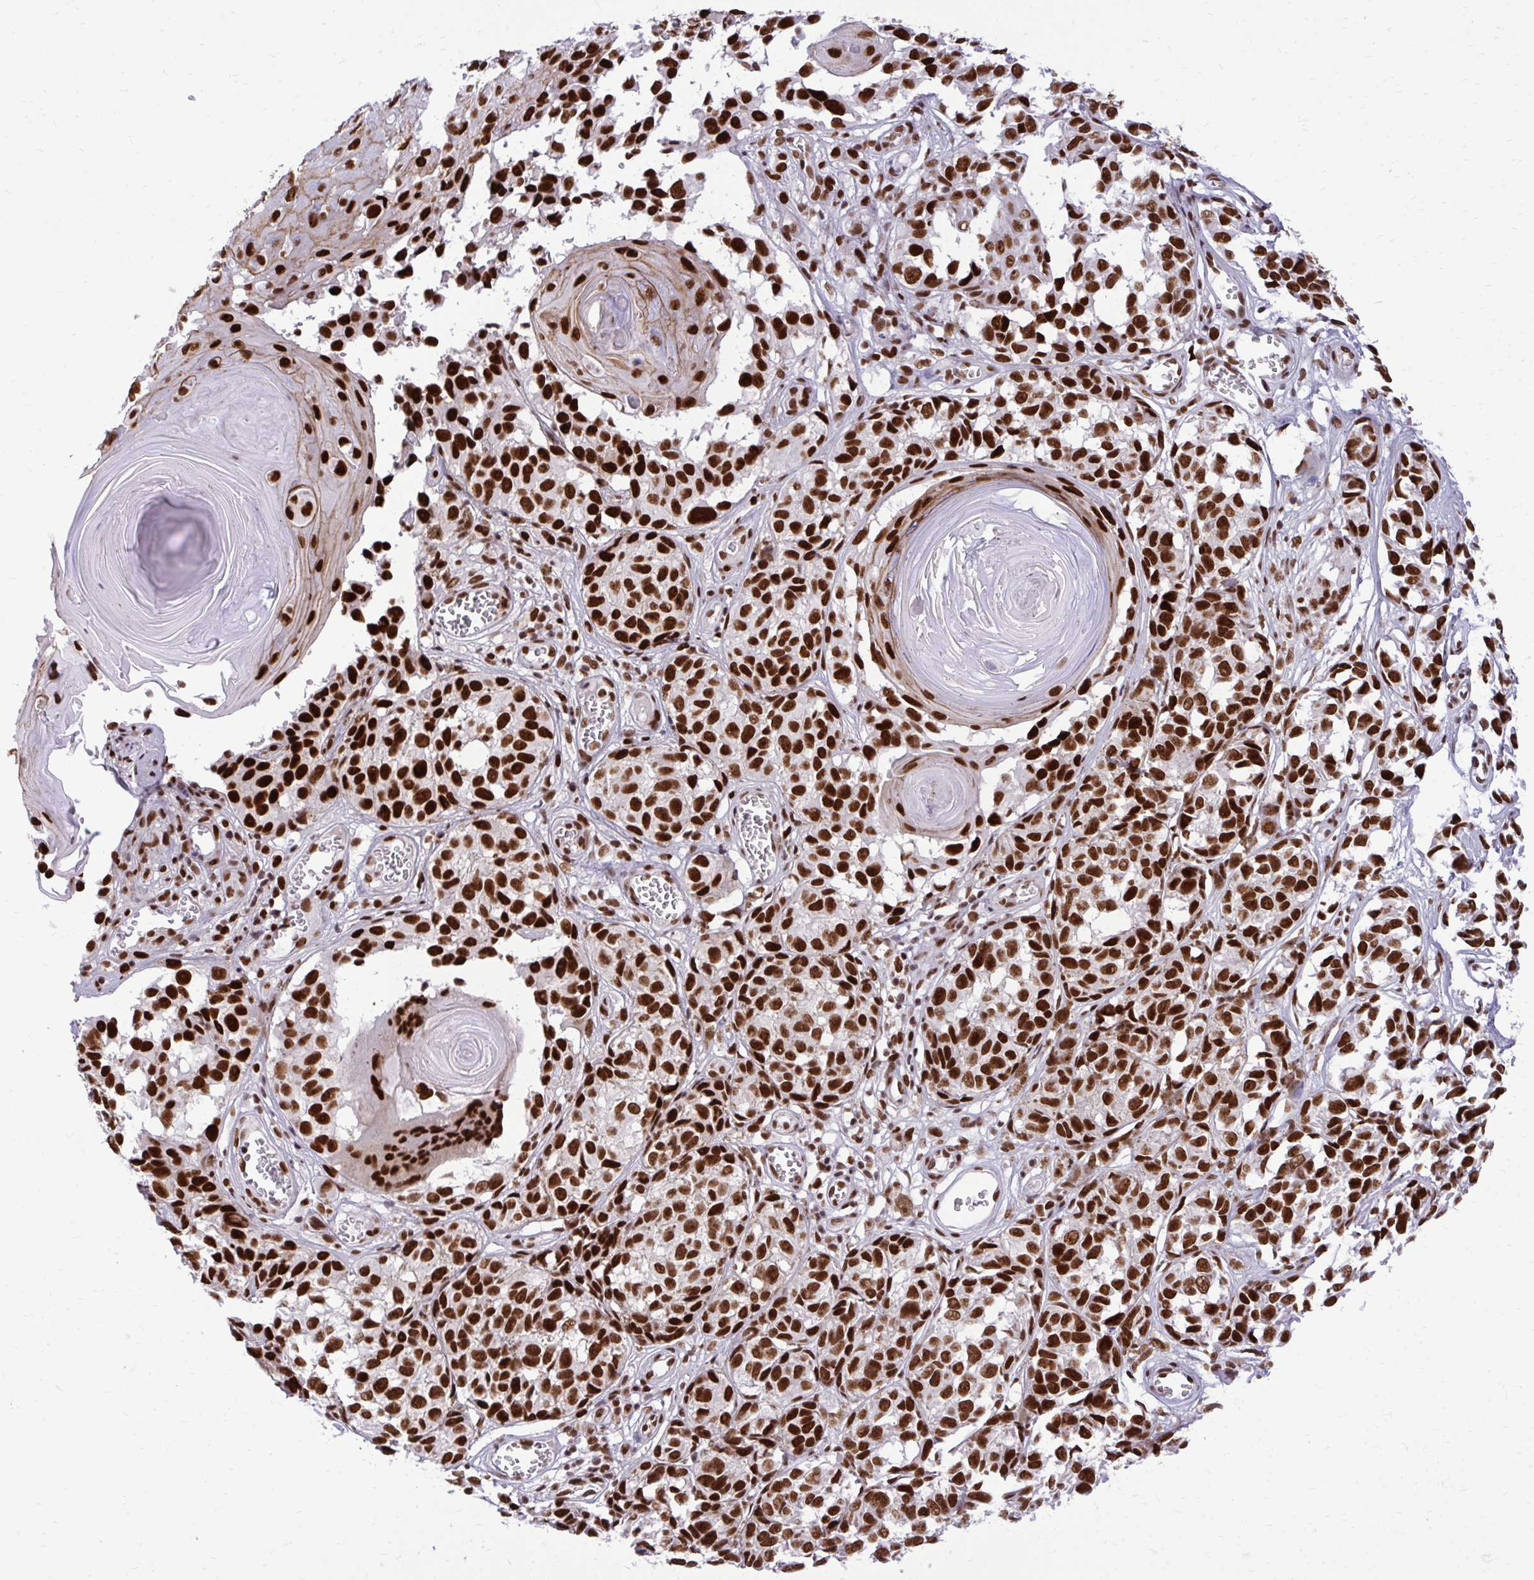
{"staining": {"intensity": "strong", "quantity": ">75%", "location": "nuclear"}, "tissue": "melanoma", "cell_type": "Tumor cells", "image_type": "cancer", "snomed": [{"axis": "morphology", "description": "Malignant melanoma, NOS"}, {"axis": "topography", "description": "Skin"}], "caption": "Protein expression analysis of melanoma displays strong nuclear expression in approximately >75% of tumor cells. (DAB IHC, brown staining for protein, blue staining for nuclei).", "gene": "CDYL", "patient": {"sex": "male", "age": 73}}